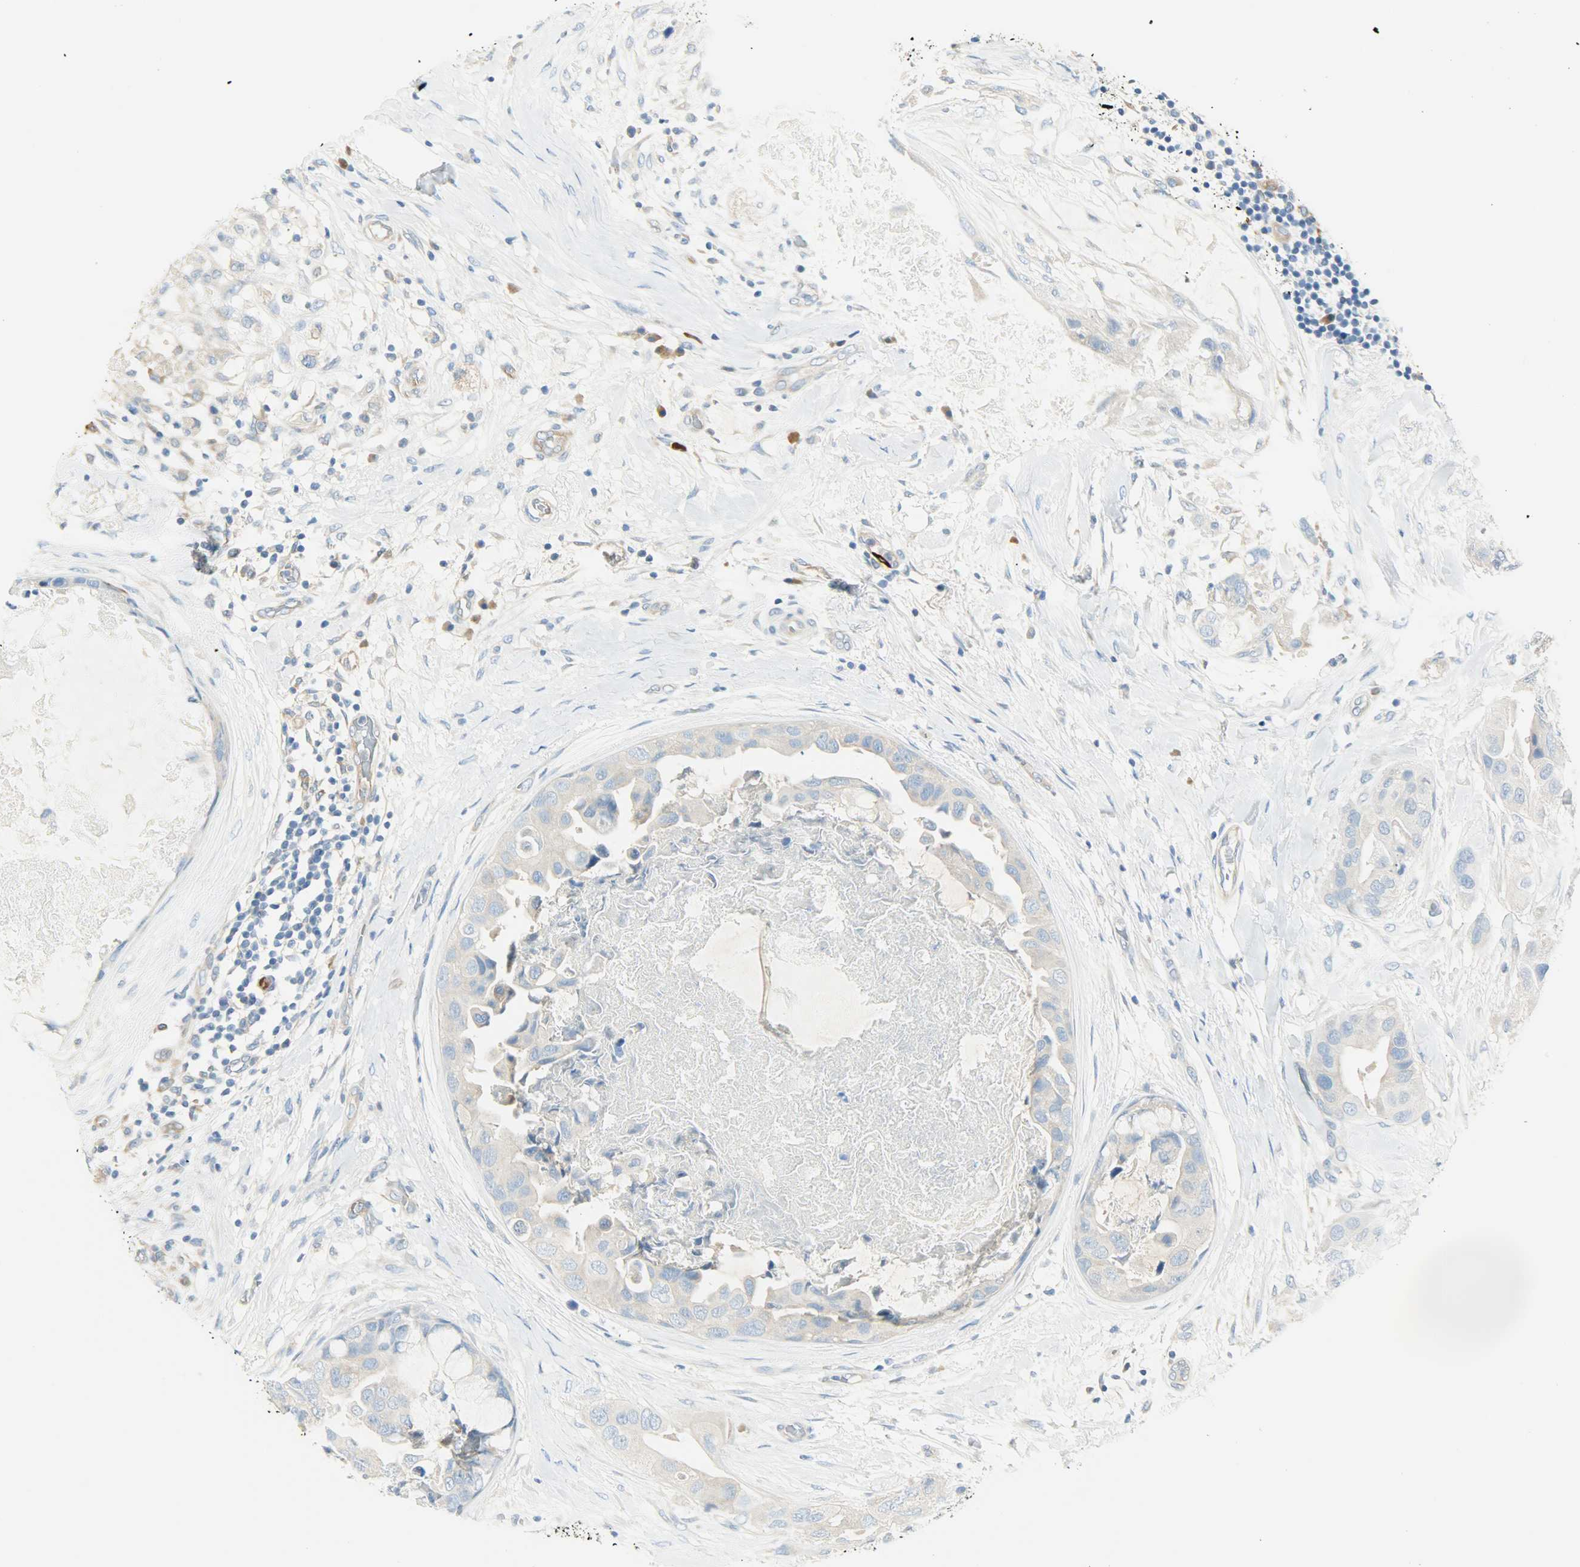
{"staining": {"intensity": "weak", "quantity": "25%-75%", "location": "cytoplasmic/membranous"}, "tissue": "breast cancer", "cell_type": "Tumor cells", "image_type": "cancer", "snomed": [{"axis": "morphology", "description": "Duct carcinoma"}, {"axis": "topography", "description": "Breast"}], "caption": "Intraductal carcinoma (breast) stained for a protein exhibits weak cytoplasmic/membranous positivity in tumor cells.", "gene": "WARS1", "patient": {"sex": "female", "age": 40}}